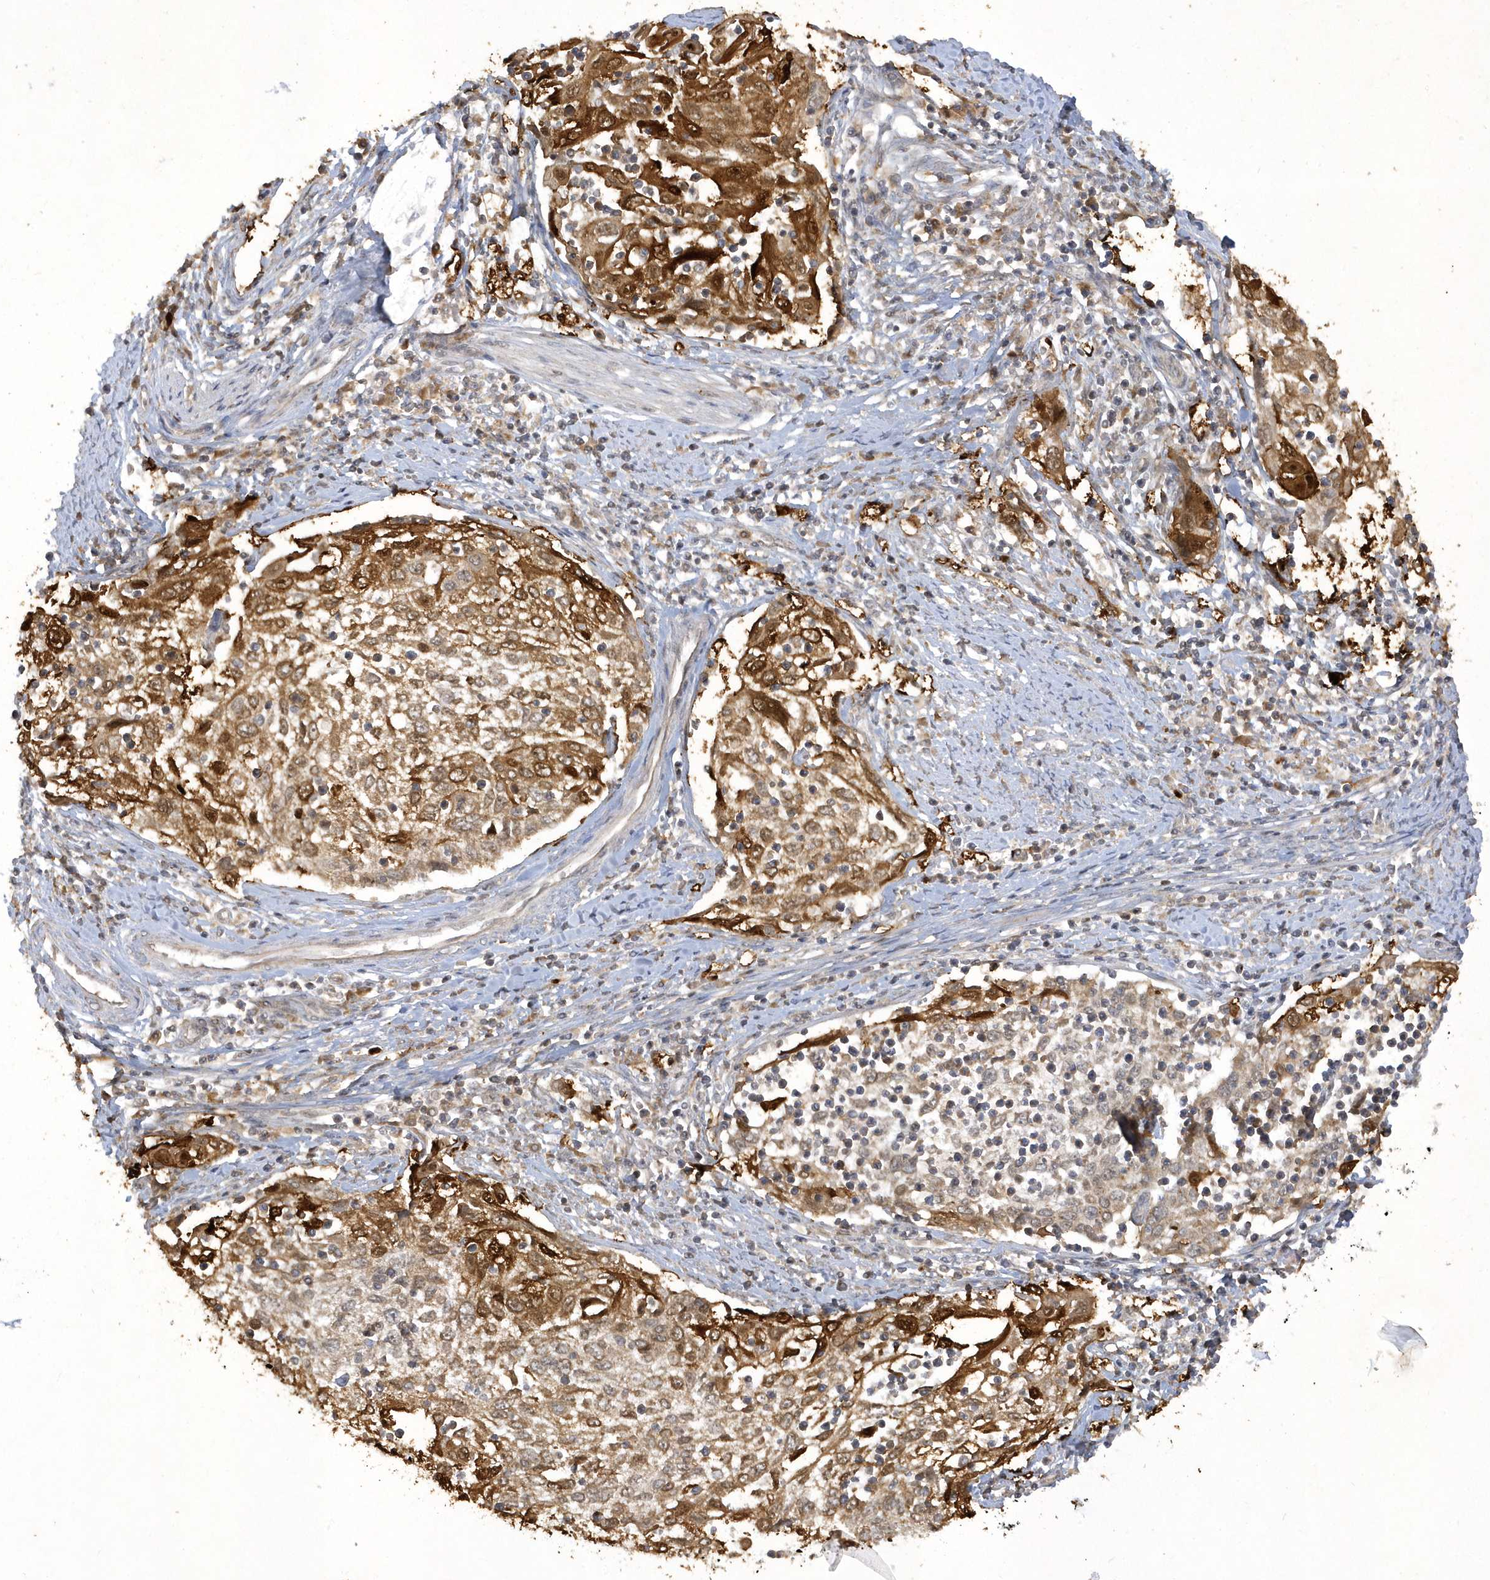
{"staining": {"intensity": "strong", "quantity": "25%-75%", "location": "cytoplasmic/membranous,nuclear"}, "tissue": "cervical cancer", "cell_type": "Tumor cells", "image_type": "cancer", "snomed": [{"axis": "morphology", "description": "Squamous cell carcinoma, NOS"}, {"axis": "topography", "description": "Cervix"}], "caption": "A high-resolution photomicrograph shows IHC staining of cervical squamous cell carcinoma, which demonstrates strong cytoplasmic/membranous and nuclear positivity in about 25%-75% of tumor cells. (Brightfield microscopy of DAB IHC at high magnification).", "gene": "ZNF213", "patient": {"sex": "female", "age": 70}}